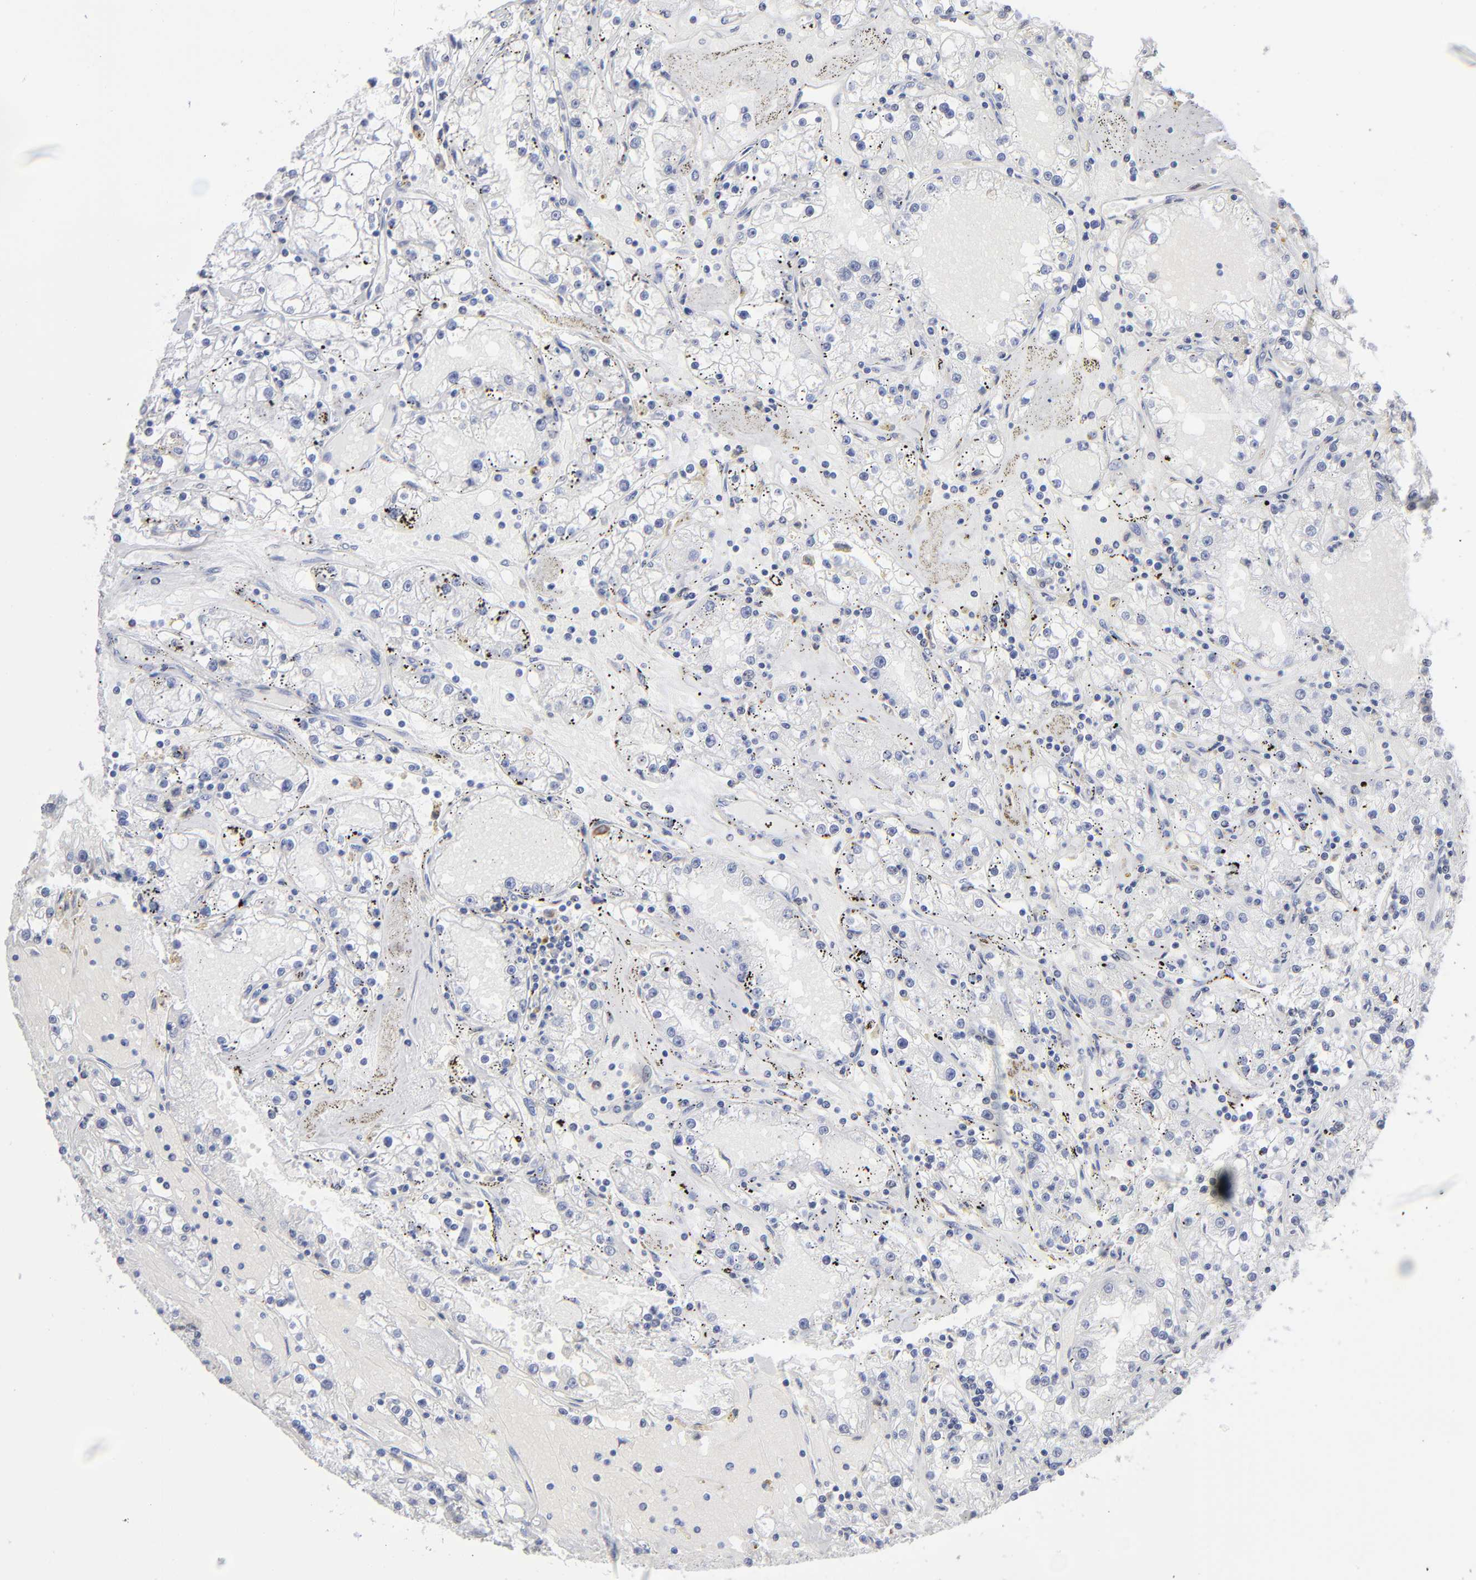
{"staining": {"intensity": "negative", "quantity": "none", "location": "none"}, "tissue": "renal cancer", "cell_type": "Tumor cells", "image_type": "cancer", "snomed": [{"axis": "morphology", "description": "Adenocarcinoma, NOS"}, {"axis": "topography", "description": "Kidney"}], "caption": "This micrograph is of renal adenocarcinoma stained with IHC to label a protein in brown with the nuclei are counter-stained blue. There is no expression in tumor cells.", "gene": "LAT2", "patient": {"sex": "male", "age": 56}}